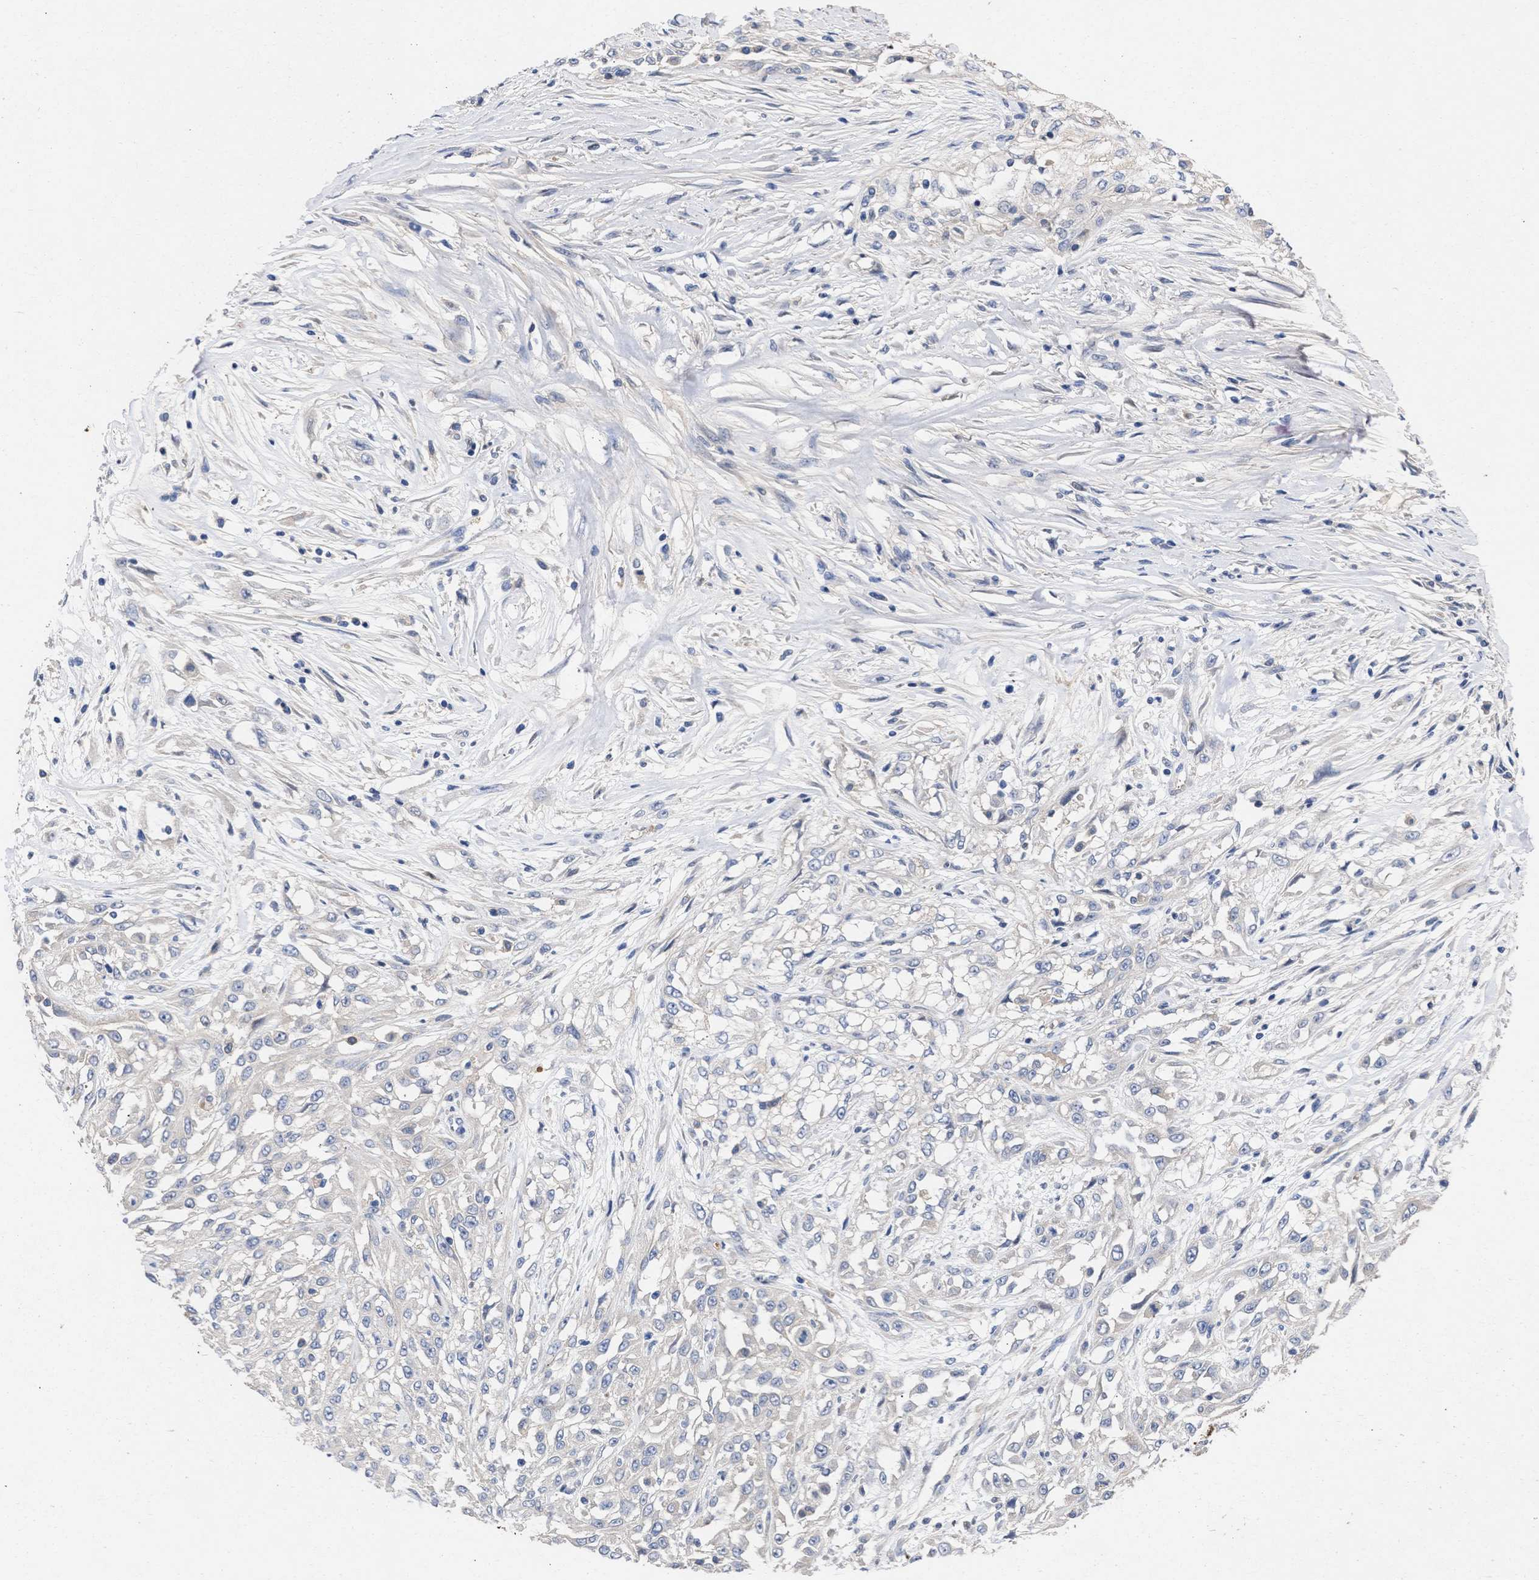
{"staining": {"intensity": "negative", "quantity": "none", "location": "none"}, "tissue": "skin cancer", "cell_type": "Tumor cells", "image_type": "cancer", "snomed": [{"axis": "morphology", "description": "Squamous cell carcinoma, NOS"}, {"axis": "morphology", "description": "Squamous cell carcinoma, metastatic, NOS"}, {"axis": "topography", "description": "Skin"}, {"axis": "topography", "description": "Lymph node"}], "caption": "Tumor cells are negative for protein expression in human skin squamous cell carcinoma.", "gene": "ARHGEF4", "patient": {"sex": "male", "age": 75}}